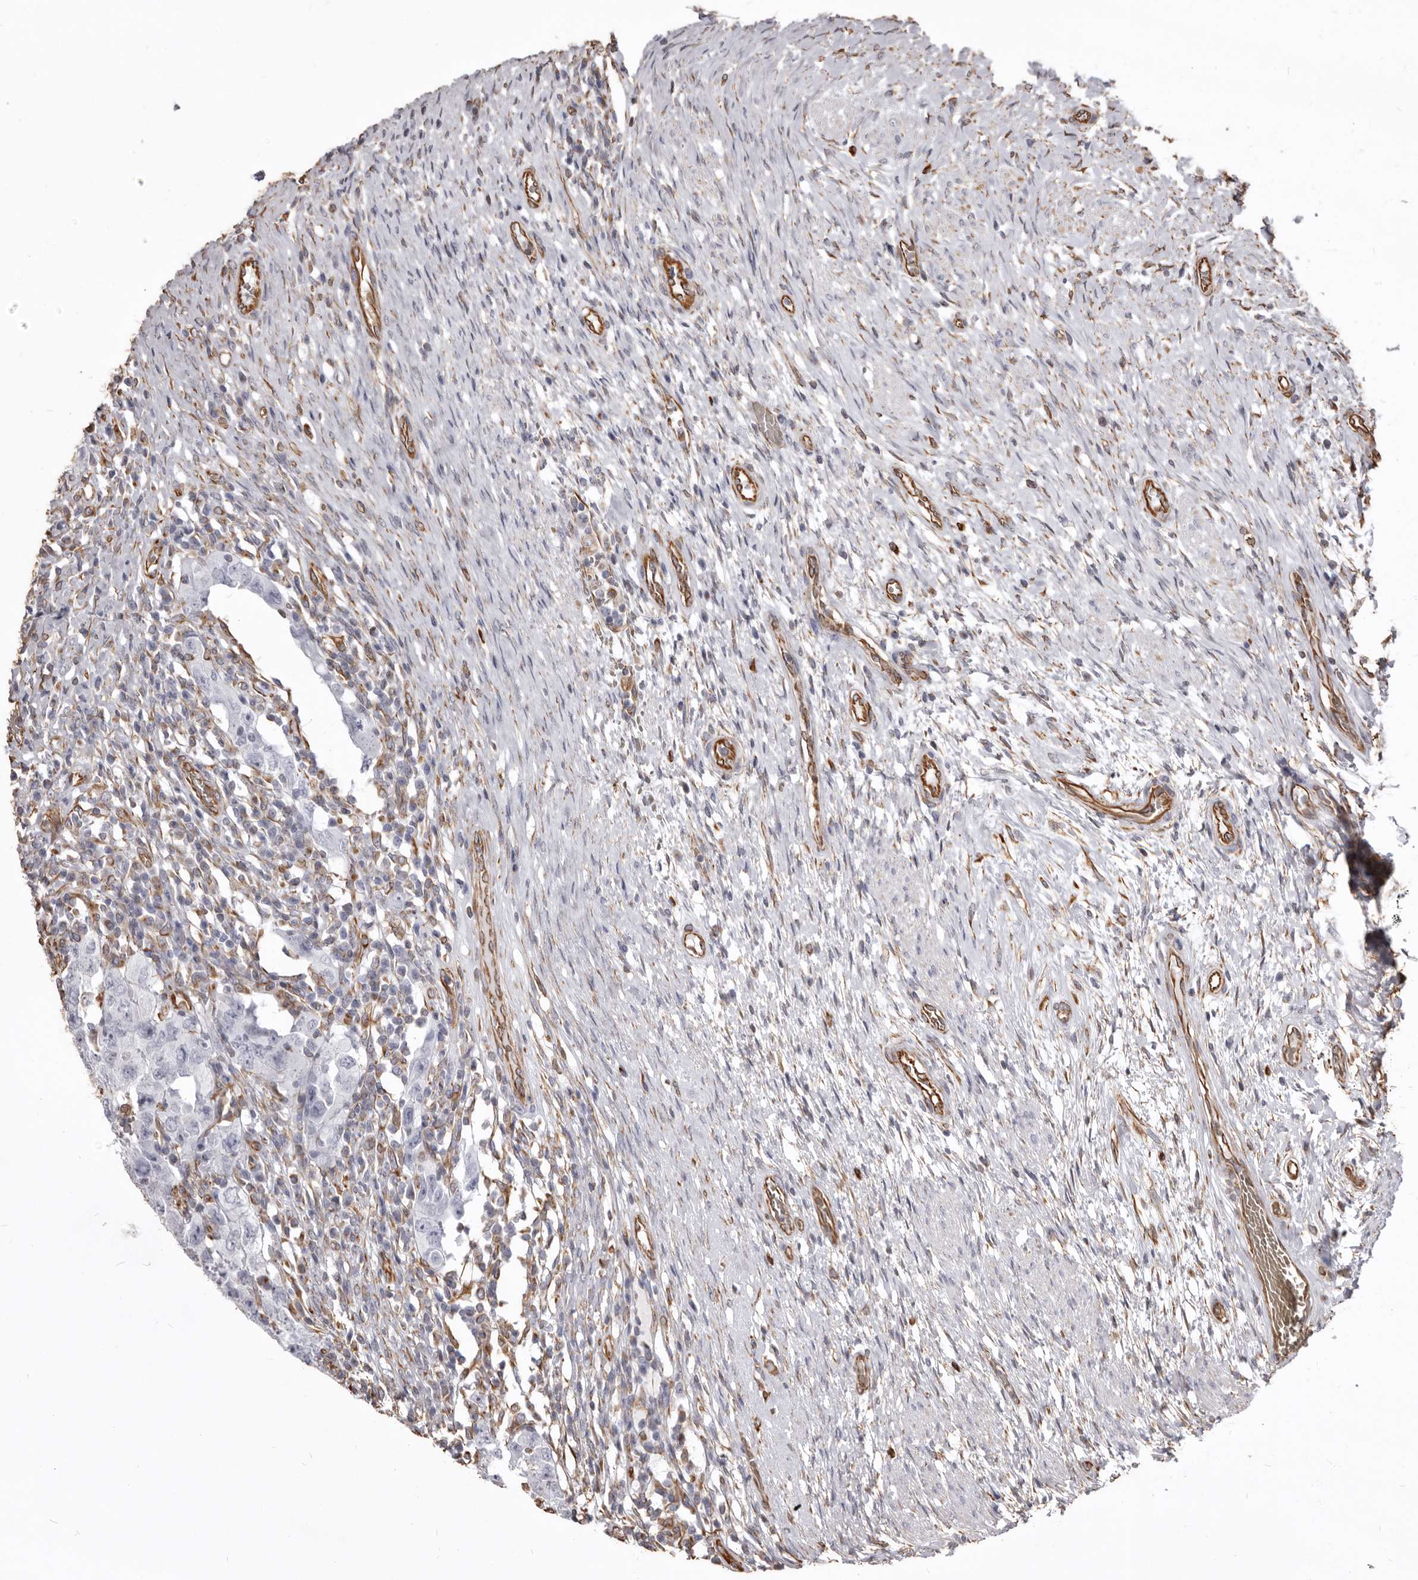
{"staining": {"intensity": "negative", "quantity": "none", "location": "none"}, "tissue": "testis cancer", "cell_type": "Tumor cells", "image_type": "cancer", "snomed": [{"axis": "morphology", "description": "Carcinoma, Embryonal, NOS"}, {"axis": "topography", "description": "Testis"}], "caption": "Tumor cells are negative for brown protein staining in embryonal carcinoma (testis).", "gene": "MTURN", "patient": {"sex": "male", "age": 26}}